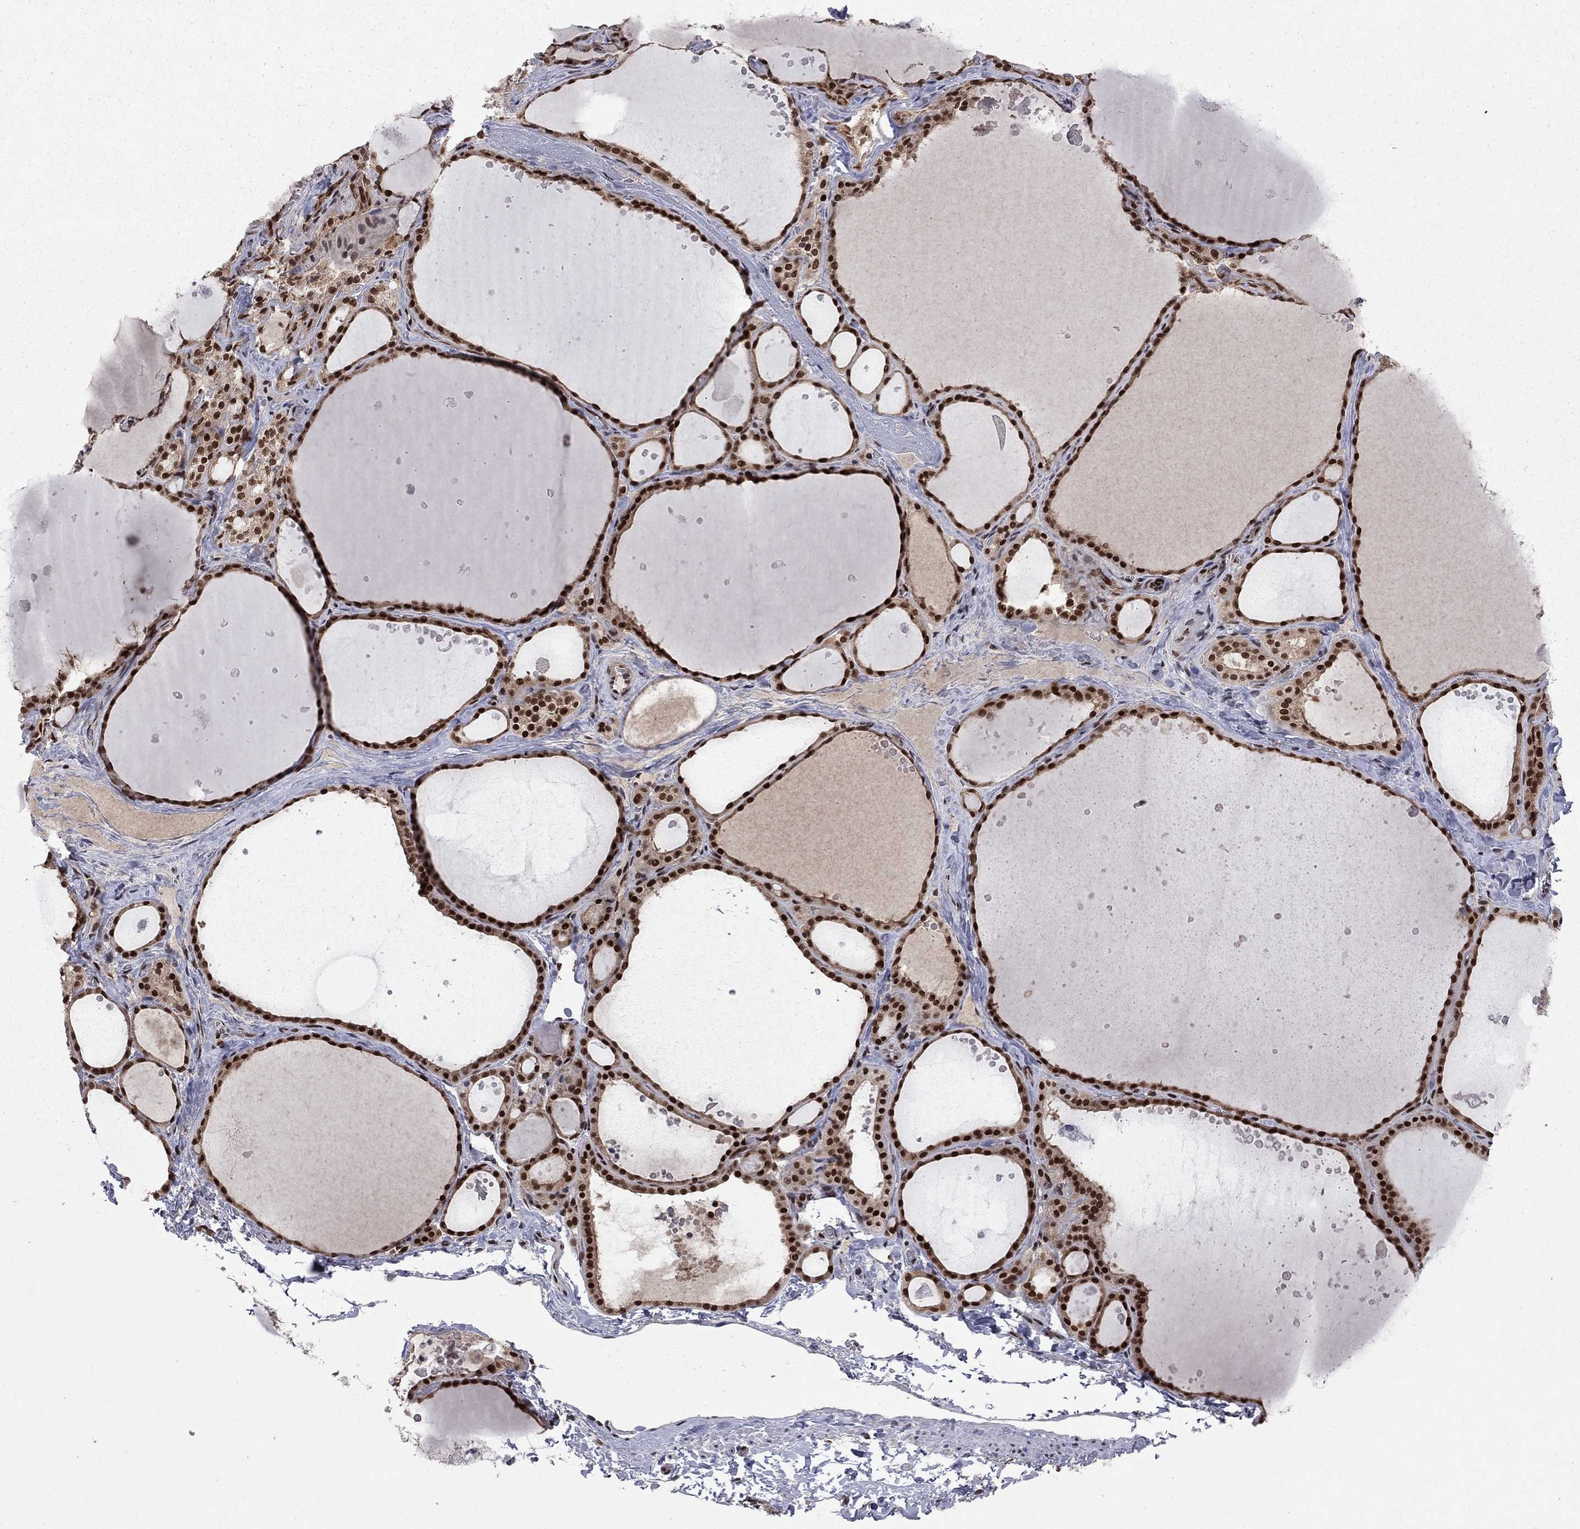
{"staining": {"intensity": "strong", "quantity": ">75%", "location": "nuclear"}, "tissue": "thyroid gland", "cell_type": "Glandular cells", "image_type": "normal", "snomed": [{"axis": "morphology", "description": "Normal tissue, NOS"}, {"axis": "topography", "description": "Thyroid gland"}], "caption": "IHC (DAB (3,3'-diaminobenzidine)) staining of benign human thyroid gland reveals strong nuclear protein positivity in approximately >75% of glandular cells.", "gene": "SAP30L", "patient": {"sex": "male", "age": 63}}